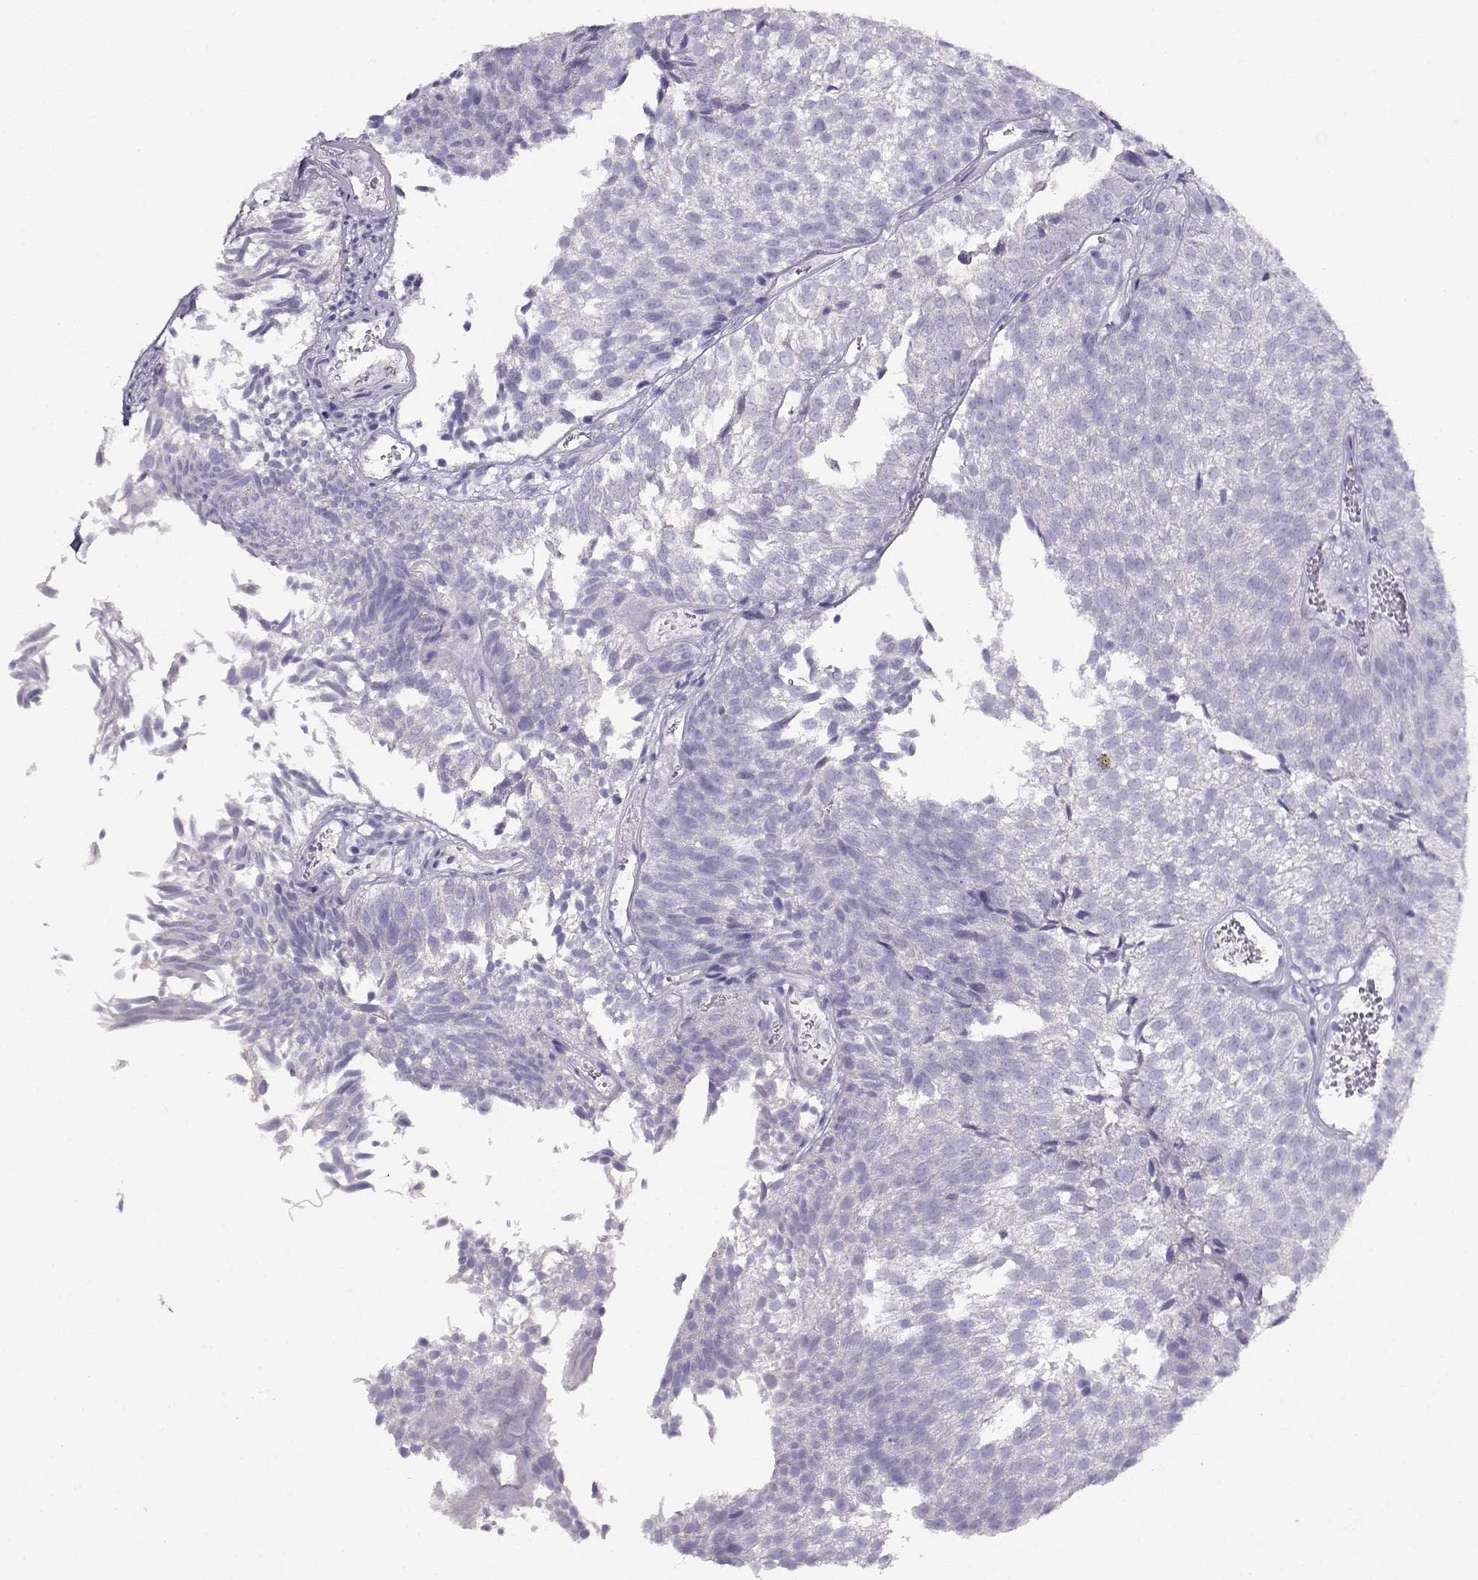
{"staining": {"intensity": "negative", "quantity": "none", "location": "none"}, "tissue": "urothelial cancer", "cell_type": "Tumor cells", "image_type": "cancer", "snomed": [{"axis": "morphology", "description": "Urothelial carcinoma, Low grade"}, {"axis": "topography", "description": "Urinary bladder"}], "caption": "Urothelial cancer was stained to show a protein in brown. There is no significant expression in tumor cells. (Immunohistochemistry (ihc), brightfield microscopy, high magnification).", "gene": "ACTN2", "patient": {"sex": "male", "age": 52}}